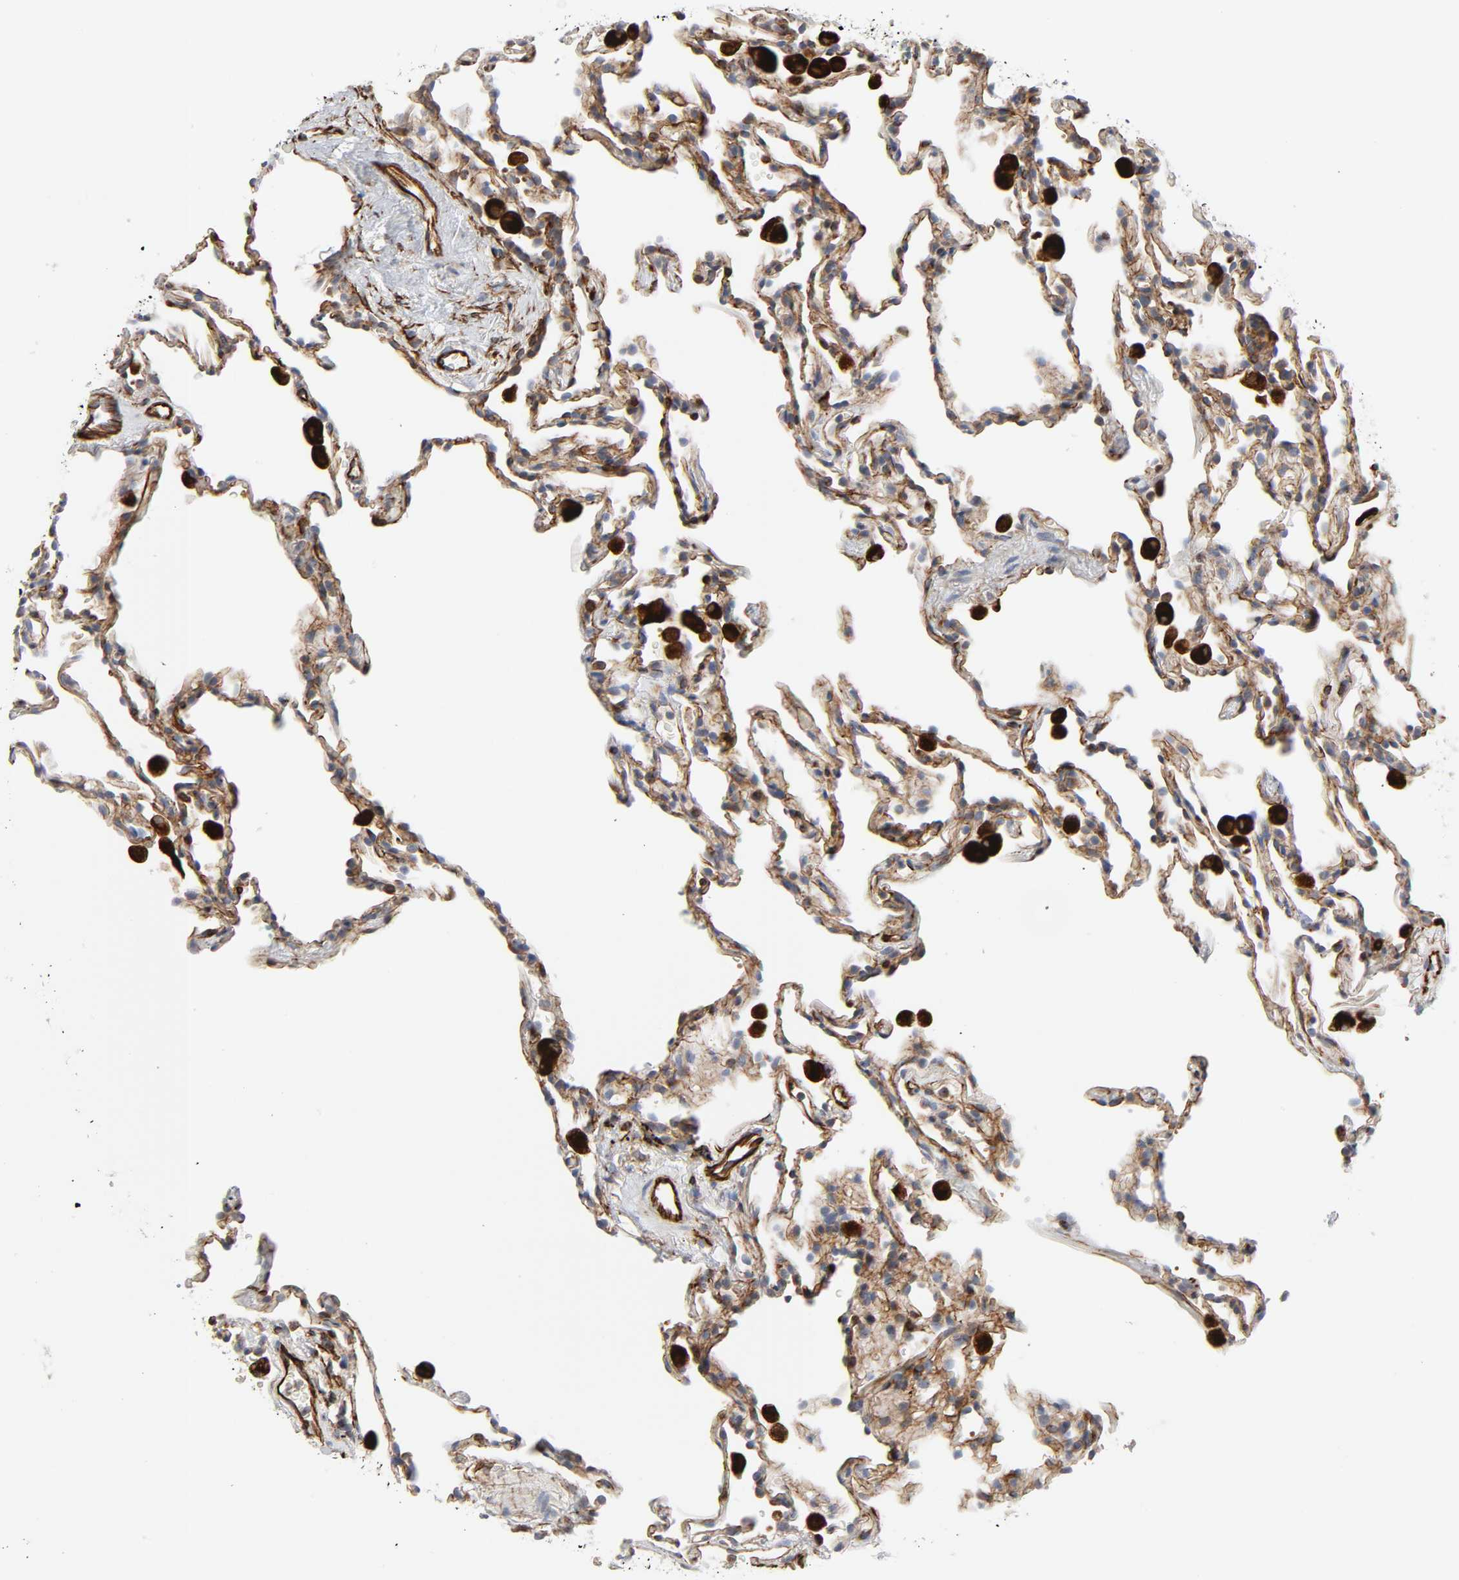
{"staining": {"intensity": "moderate", "quantity": ">75%", "location": "cytoplasmic/membranous"}, "tissue": "lung", "cell_type": "Alveolar cells", "image_type": "normal", "snomed": [{"axis": "morphology", "description": "Normal tissue, NOS"}, {"axis": "morphology", "description": "Soft tissue tumor metastatic"}, {"axis": "topography", "description": "Lung"}], "caption": "The micrograph reveals staining of unremarkable lung, revealing moderate cytoplasmic/membranous protein staining (brown color) within alveolar cells. (DAB IHC with brightfield microscopy, high magnification).", "gene": "FAM118A", "patient": {"sex": "male", "age": 59}}